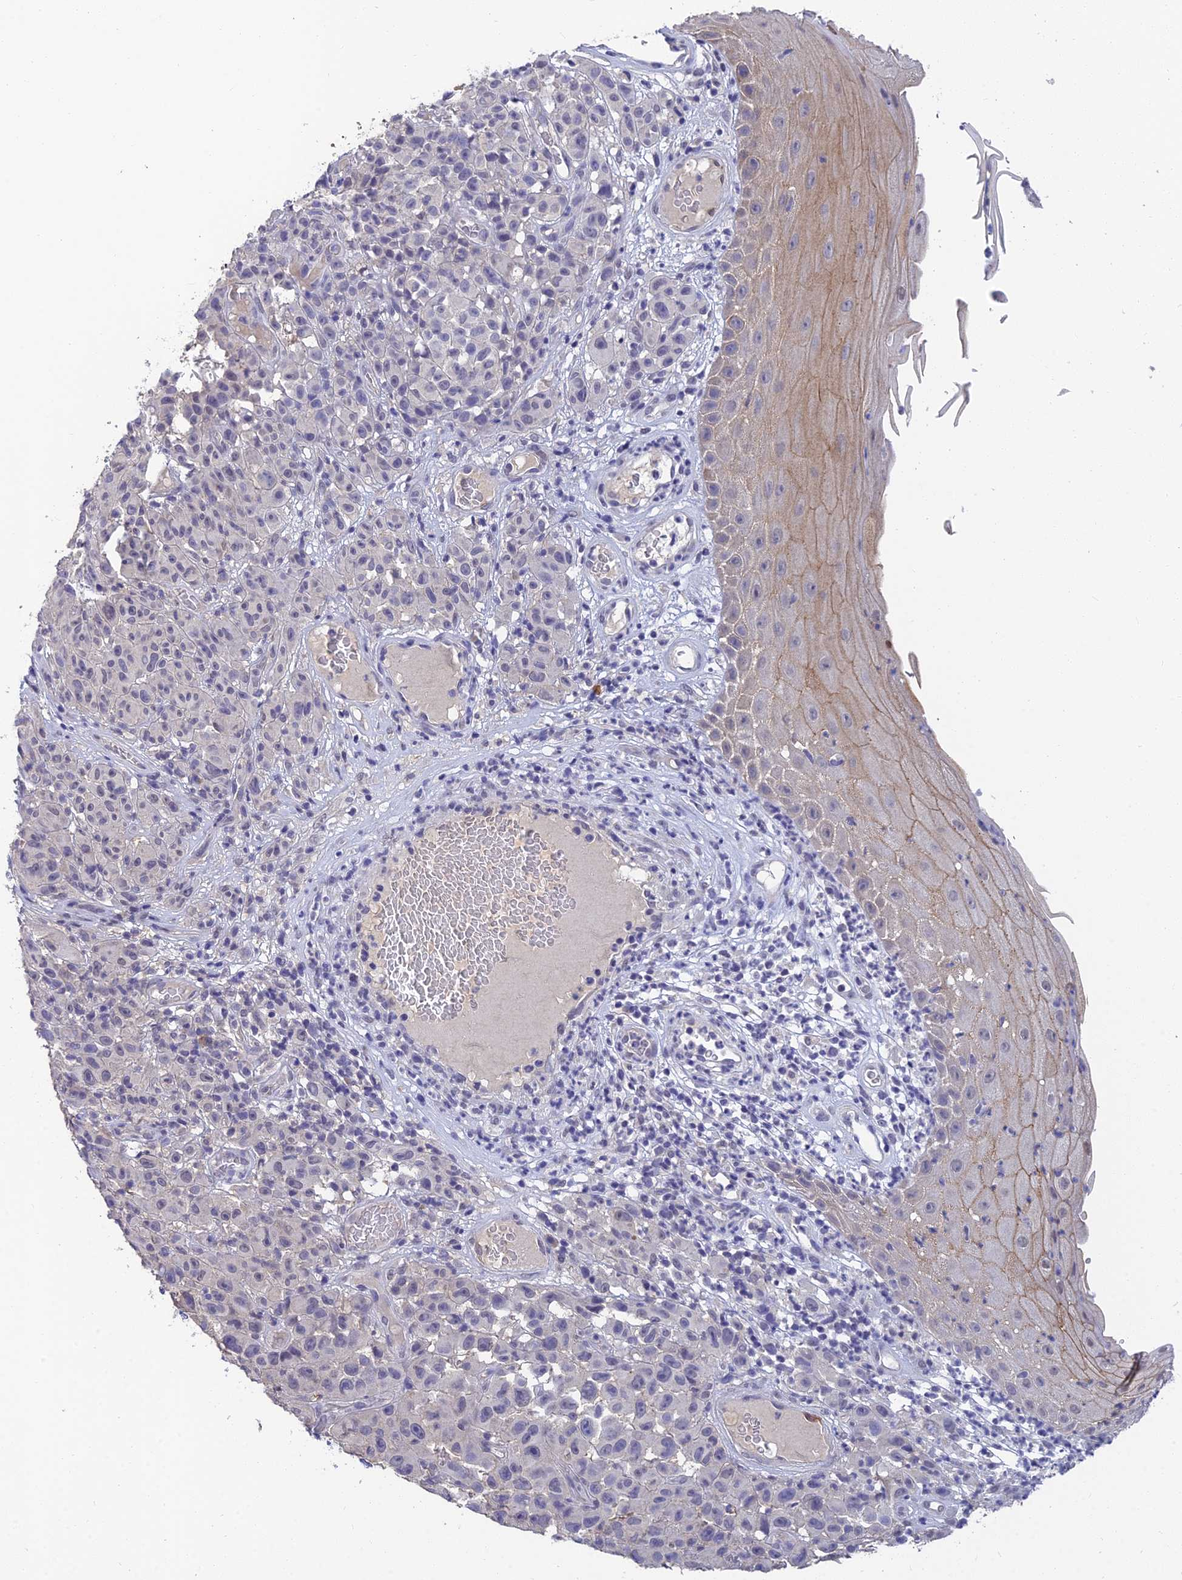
{"staining": {"intensity": "negative", "quantity": "none", "location": "none"}, "tissue": "melanoma", "cell_type": "Tumor cells", "image_type": "cancer", "snomed": [{"axis": "morphology", "description": "Malignant melanoma, NOS"}, {"axis": "topography", "description": "Skin"}], "caption": "DAB immunohistochemical staining of melanoma shows no significant expression in tumor cells.", "gene": "HOXB1", "patient": {"sex": "female", "age": 82}}